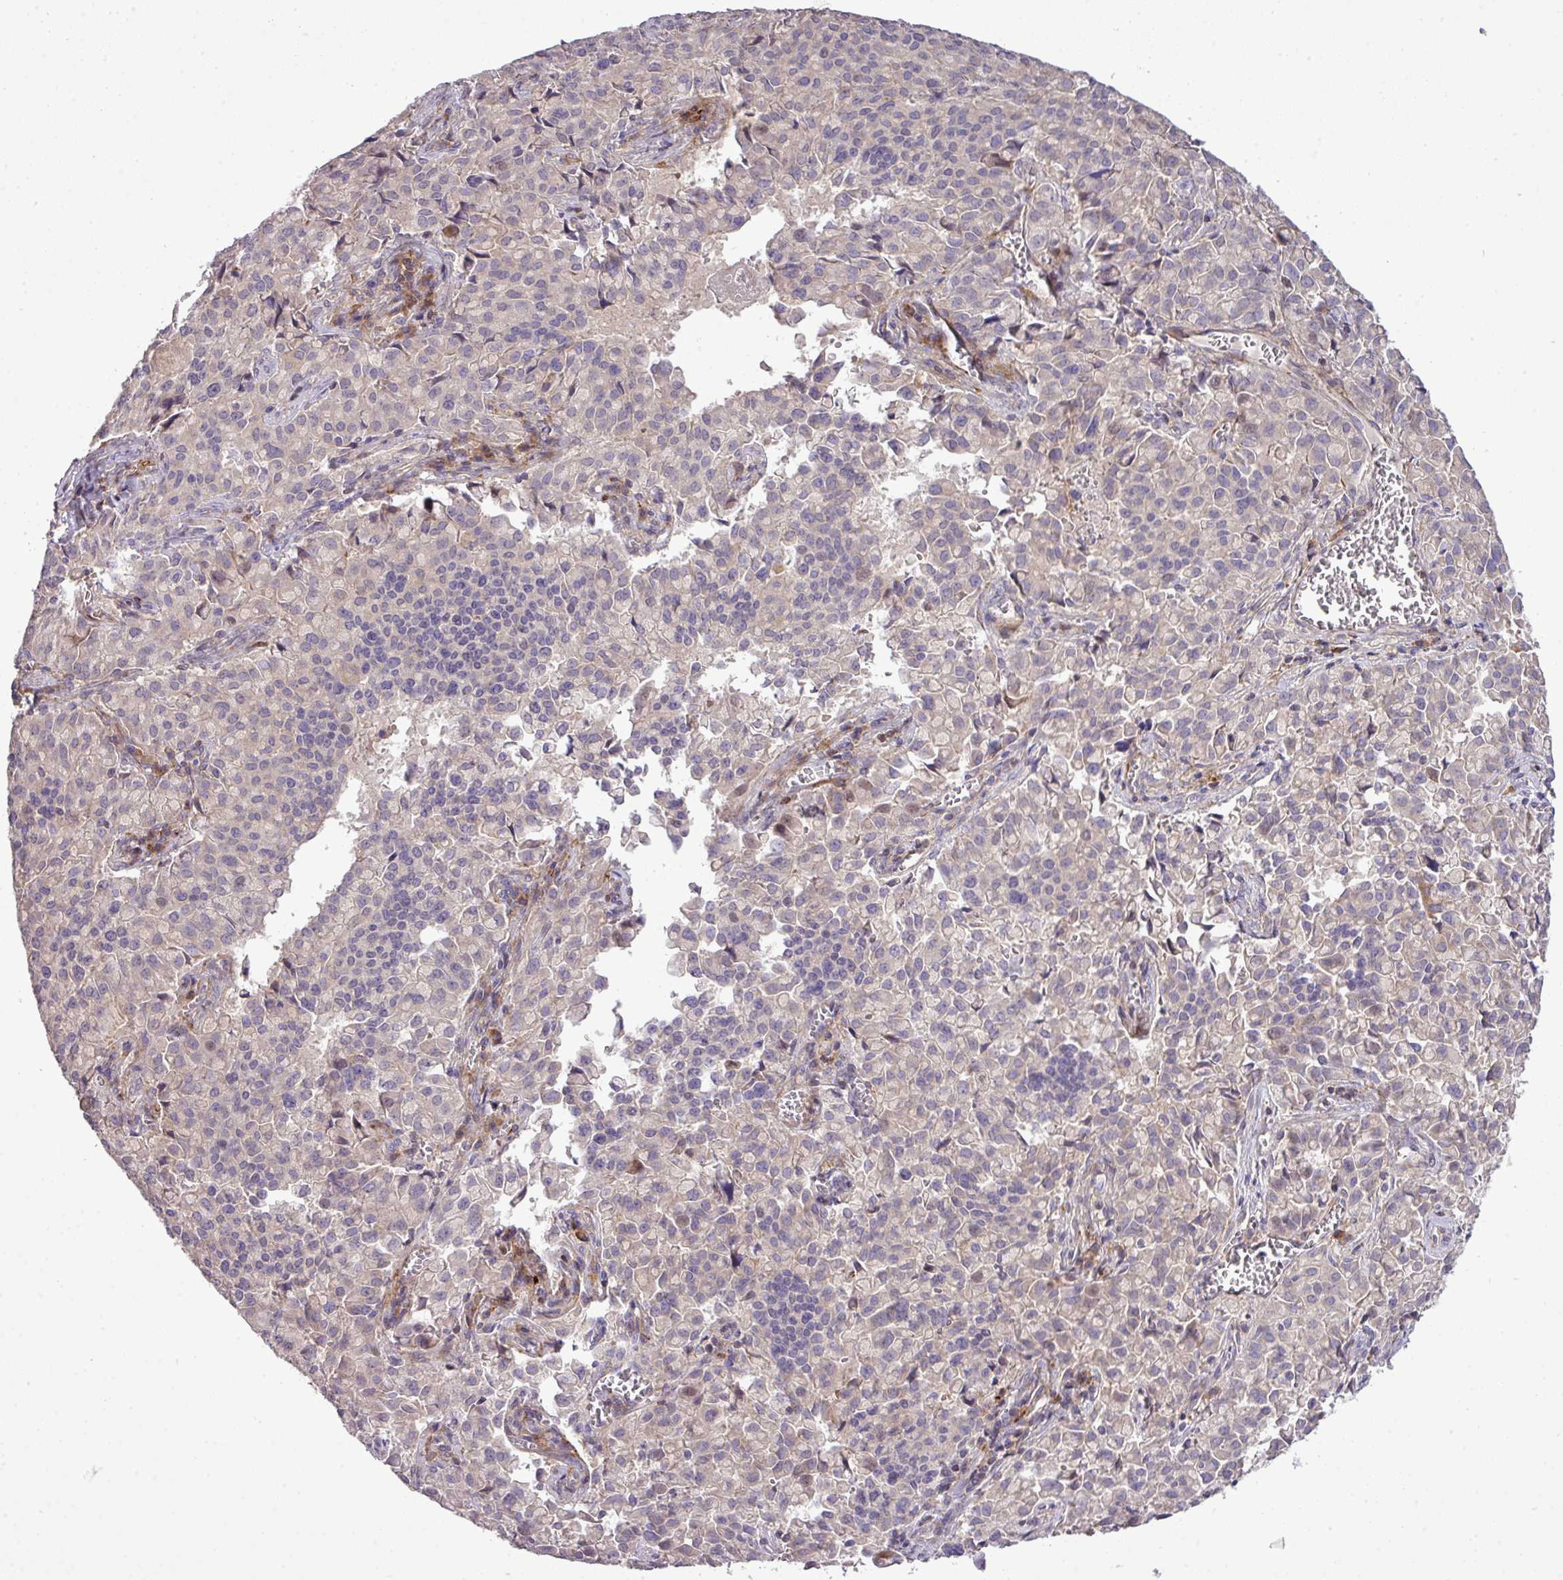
{"staining": {"intensity": "negative", "quantity": "none", "location": "none"}, "tissue": "pancreatic cancer", "cell_type": "Tumor cells", "image_type": "cancer", "snomed": [{"axis": "morphology", "description": "Adenocarcinoma, NOS"}, {"axis": "topography", "description": "Pancreas"}], "caption": "Protein analysis of pancreatic adenocarcinoma reveals no significant expression in tumor cells.", "gene": "TPRA1", "patient": {"sex": "male", "age": 65}}